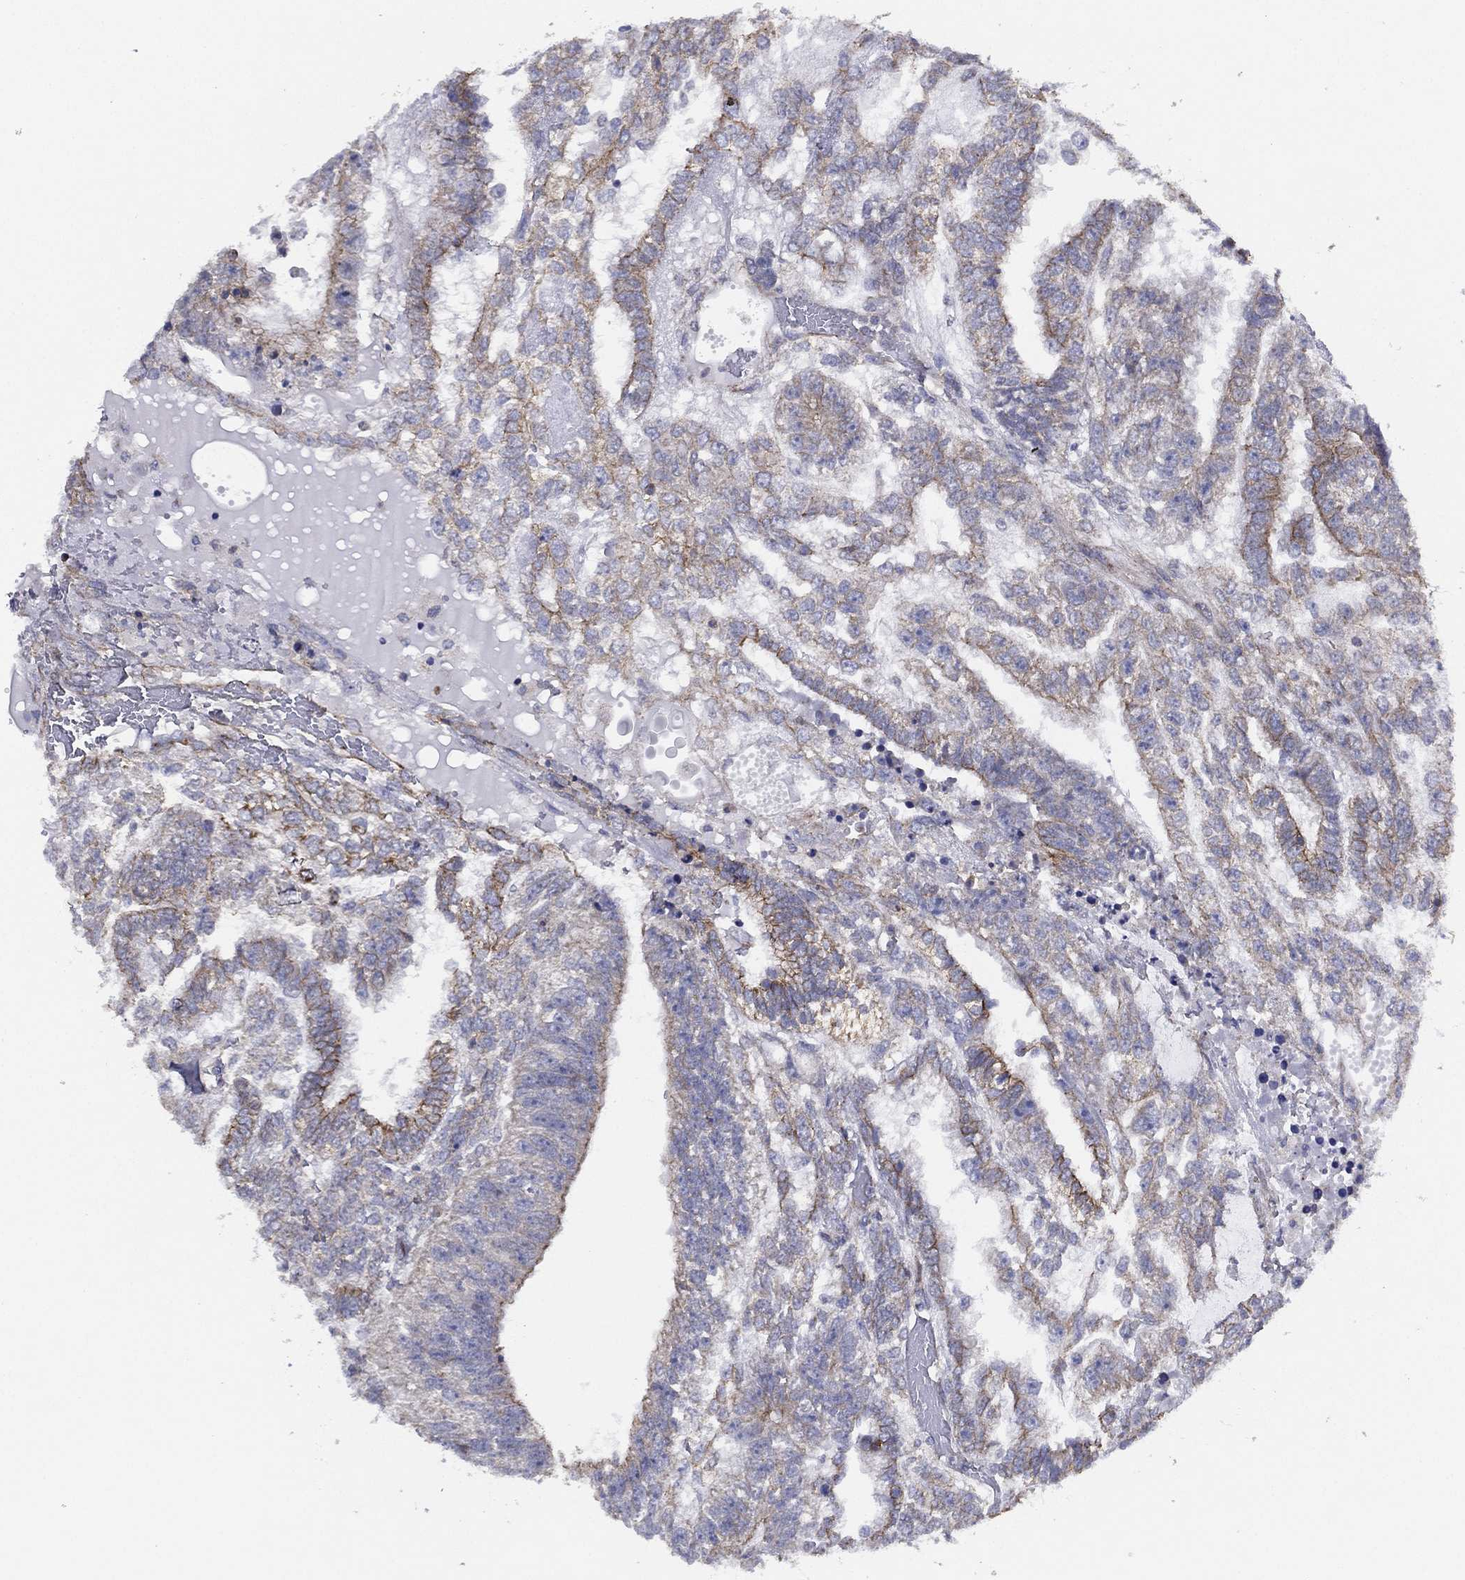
{"staining": {"intensity": "moderate", "quantity": "<25%", "location": "cytoplasmic/membranous"}, "tissue": "testis cancer", "cell_type": "Tumor cells", "image_type": "cancer", "snomed": [{"axis": "morphology", "description": "Seminoma, NOS"}, {"axis": "morphology", "description": "Carcinoma, Embryonal, NOS"}, {"axis": "topography", "description": "Testis"}], "caption": "Moderate cytoplasmic/membranous expression is seen in about <25% of tumor cells in testis cancer.", "gene": "ZNF223", "patient": {"sex": "male", "age": 41}}